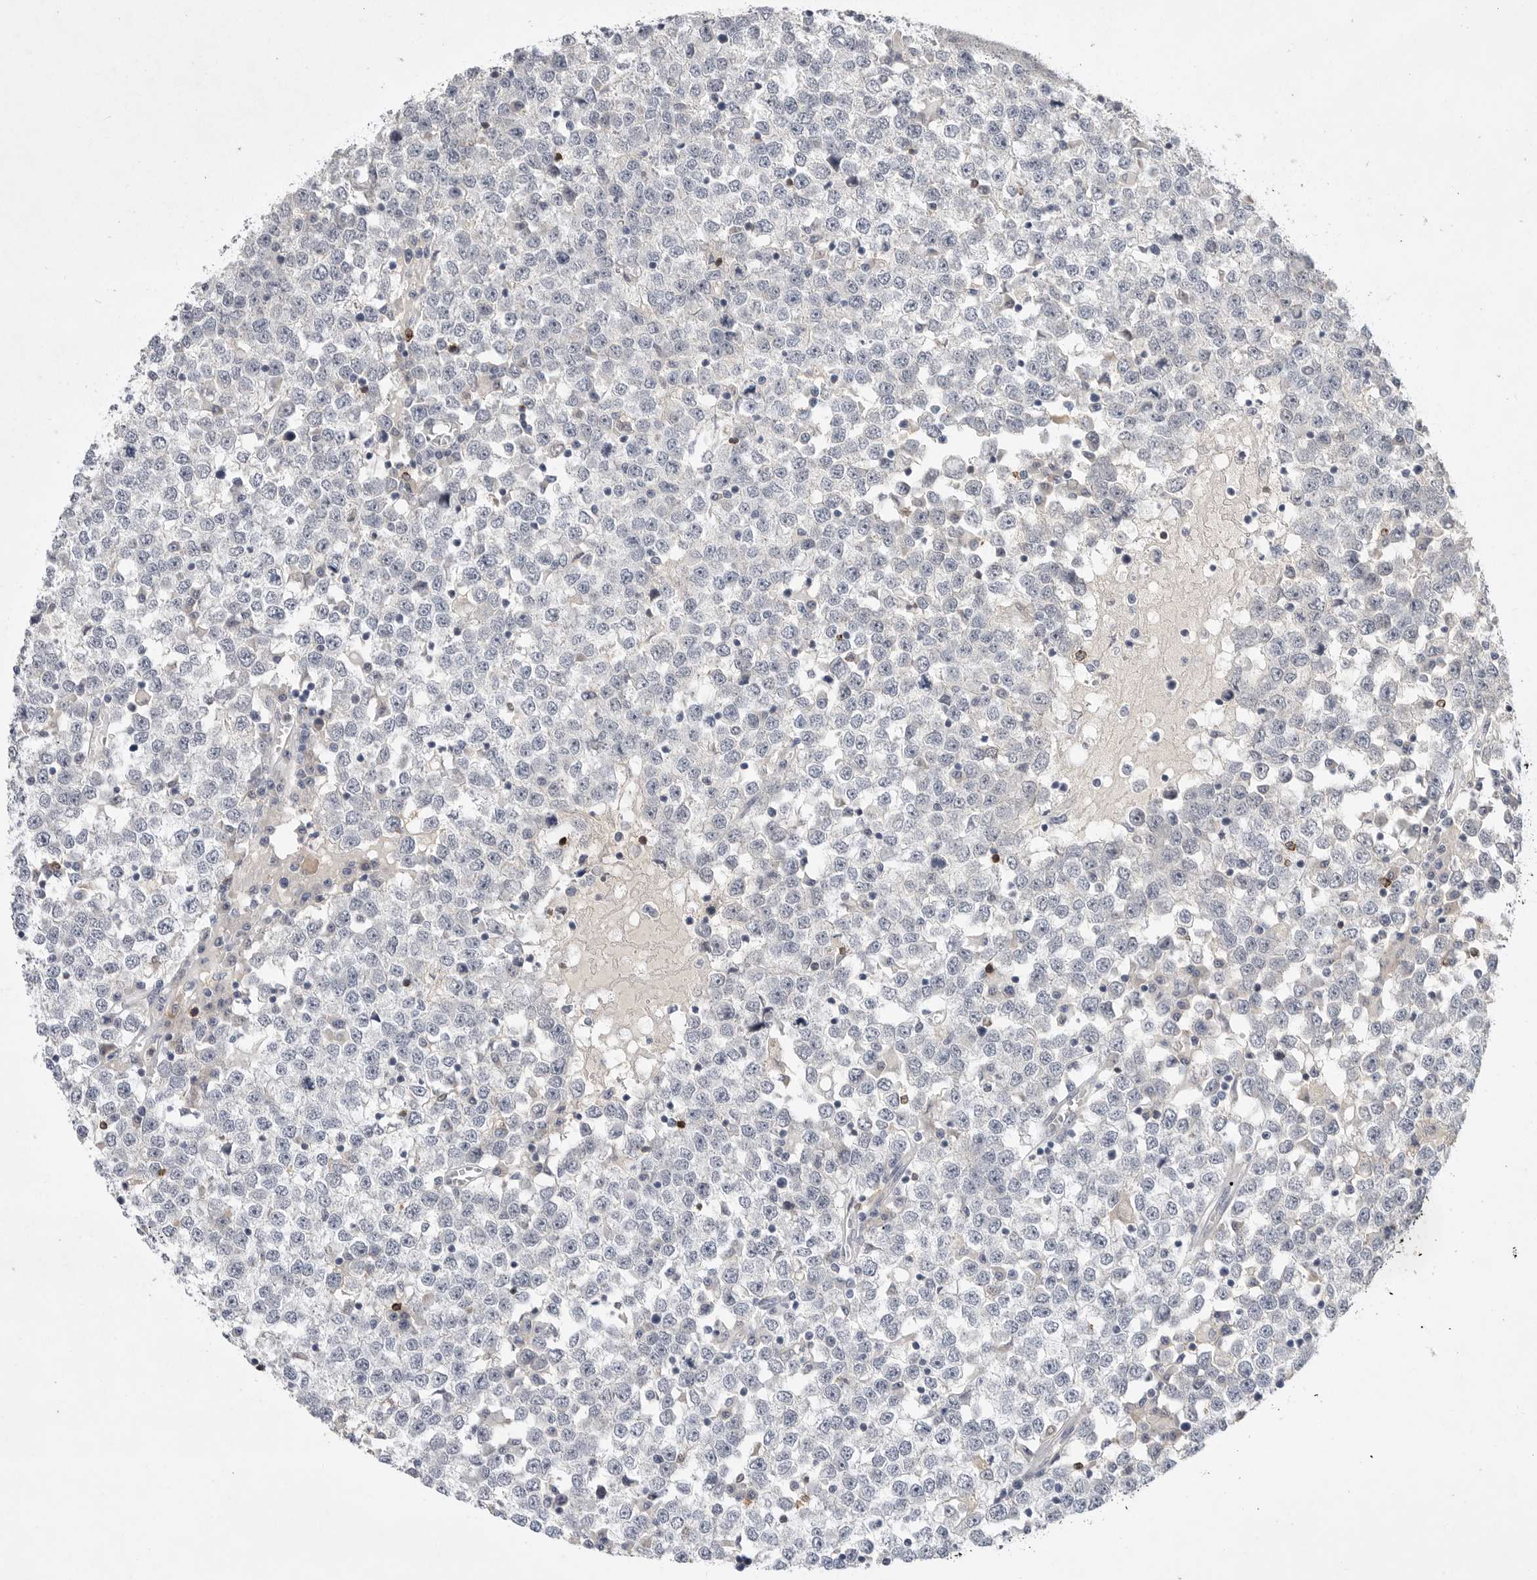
{"staining": {"intensity": "negative", "quantity": "none", "location": "none"}, "tissue": "testis cancer", "cell_type": "Tumor cells", "image_type": "cancer", "snomed": [{"axis": "morphology", "description": "Seminoma, NOS"}, {"axis": "topography", "description": "Testis"}], "caption": "Testis cancer was stained to show a protein in brown. There is no significant staining in tumor cells. (DAB immunohistochemistry with hematoxylin counter stain).", "gene": "ITGAD", "patient": {"sex": "male", "age": 65}}